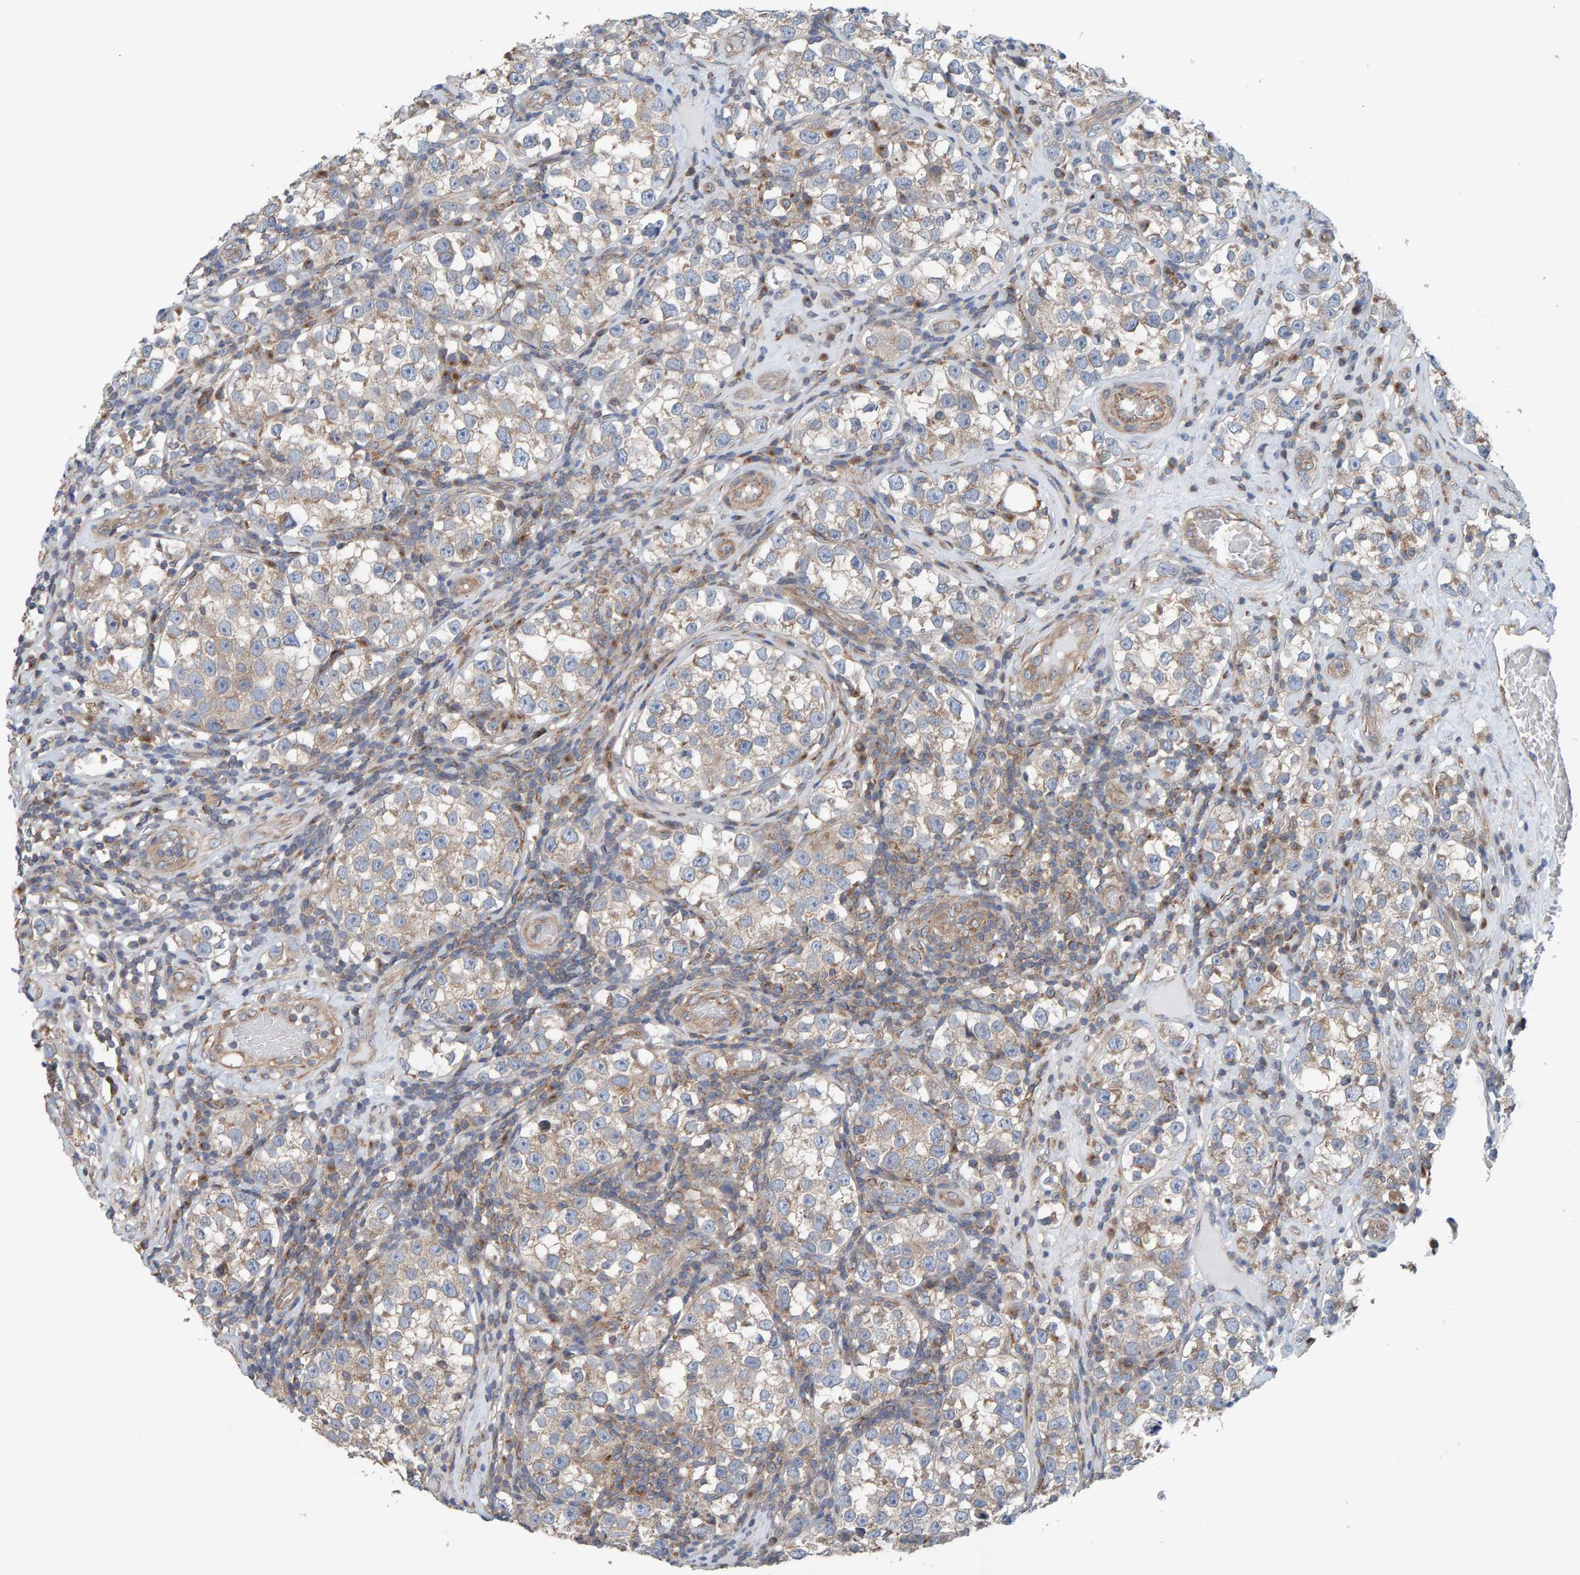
{"staining": {"intensity": "weak", "quantity": ">75%", "location": "cytoplasmic/membranous"}, "tissue": "testis cancer", "cell_type": "Tumor cells", "image_type": "cancer", "snomed": [{"axis": "morphology", "description": "Normal tissue, NOS"}, {"axis": "morphology", "description": "Seminoma, NOS"}, {"axis": "topography", "description": "Testis"}], "caption": "Protein expression analysis of testis seminoma displays weak cytoplasmic/membranous expression in approximately >75% of tumor cells. (DAB (3,3'-diaminobenzidine) IHC, brown staining for protein, blue staining for nuclei).", "gene": "UBAP1", "patient": {"sex": "male", "age": 43}}